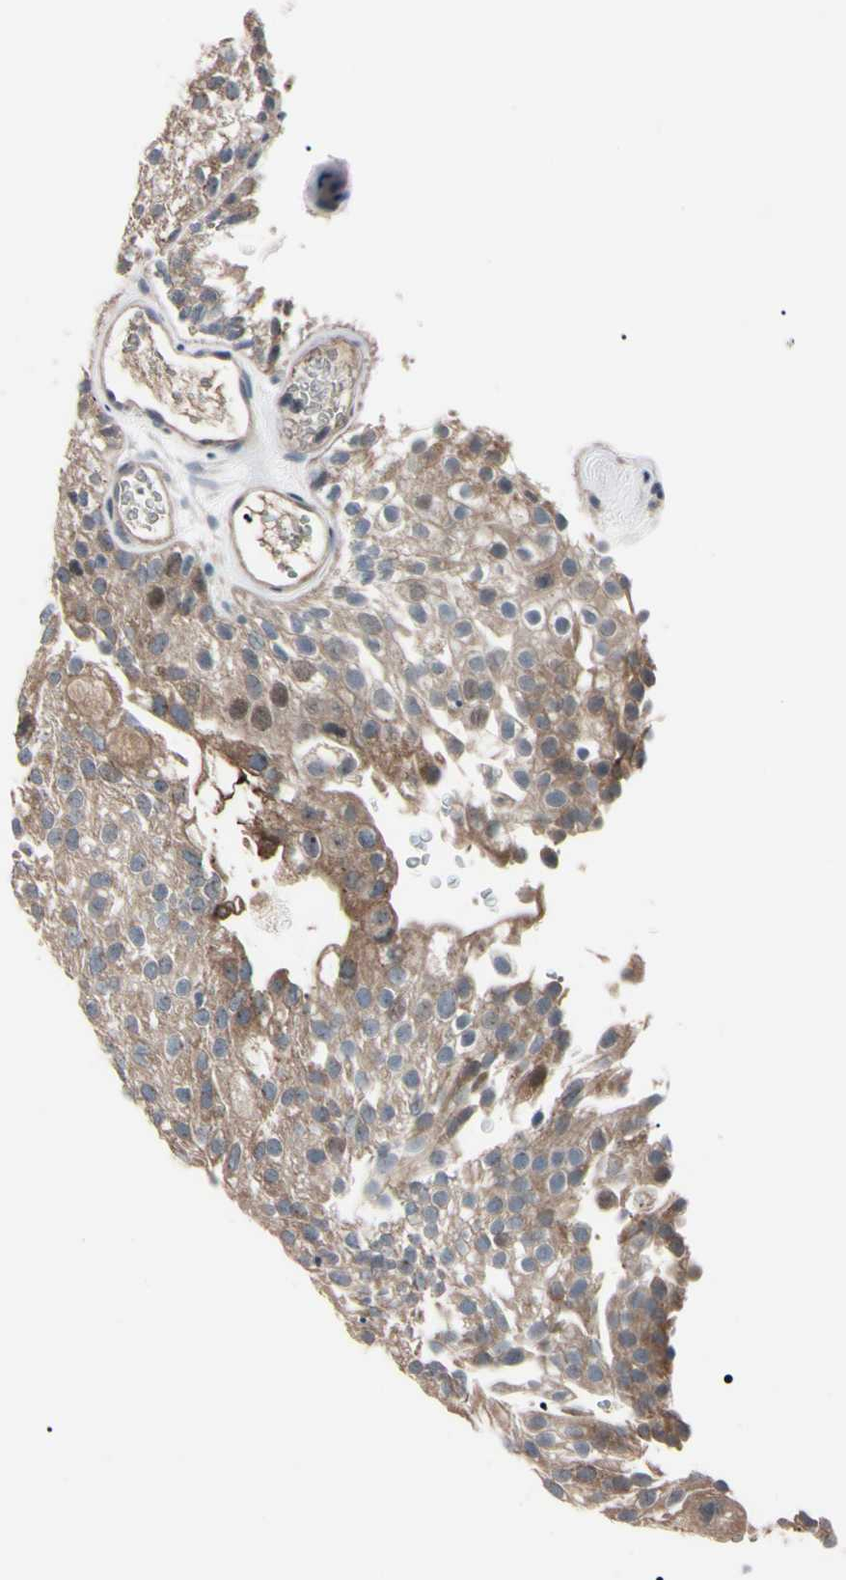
{"staining": {"intensity": "weak", "quantity": ">75%", "location": "cytoplasmic/membranous"}, "tissue": "urothelial cancer", "cell_type": "Tumor cells", "image_type": "cancer", "snomed": [{"axis": "morphology", "description": "Urothelial carcinoma, Low grade"}, {"axis": "topography", "description": "Urinary bladder"}], "caption": "A brown stain labels weak cytoplasmic/membranous positivity of a protein in human urothelial cancer tumor cells. (Stains: DAB in brown, nuclei in blue, Microscopy: brightfield microscopy at high magnification).", "gene": "TRAF5", "patient": {"sex": "male", "age": 78}}